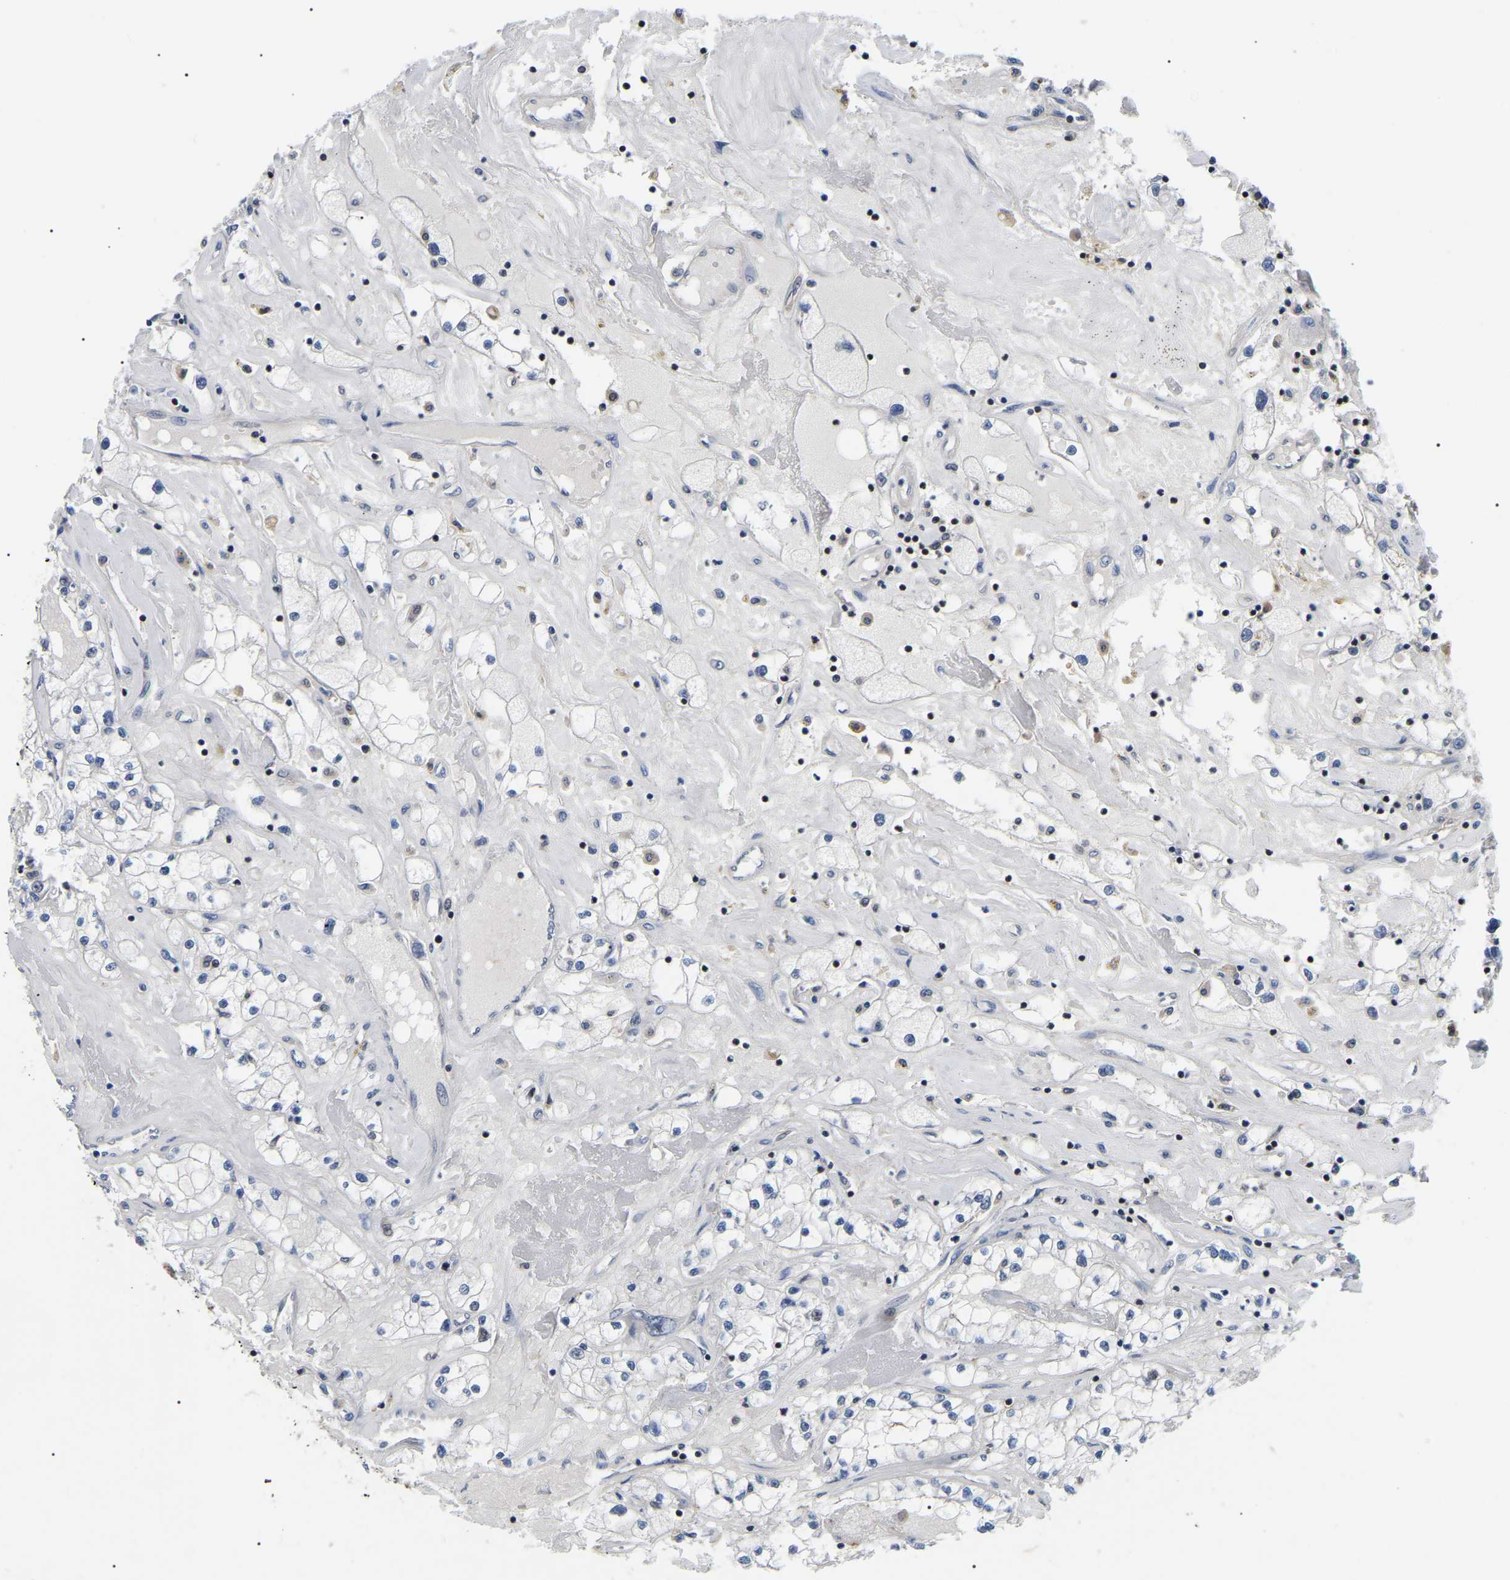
{"staining": {"intensity": "negative", "quantity": "none", "location": "none"}, "tissue": "renal cancer", "cell_type": "Tumor cells", "image_type": "cancer", "snomed": [{"axis": "morphology", "description": "Adenocarcinoma, NOS"}, {"axis": "topography", "description": "Kidney"}], "caption": "High power microscopy micrograph of an IHC micrograph of renal cancer (adenocarcinoma), revealing no significant staining in tumor cells.", "gene": "RRP1B", "patient": {"sex": "male", "age": 56}}